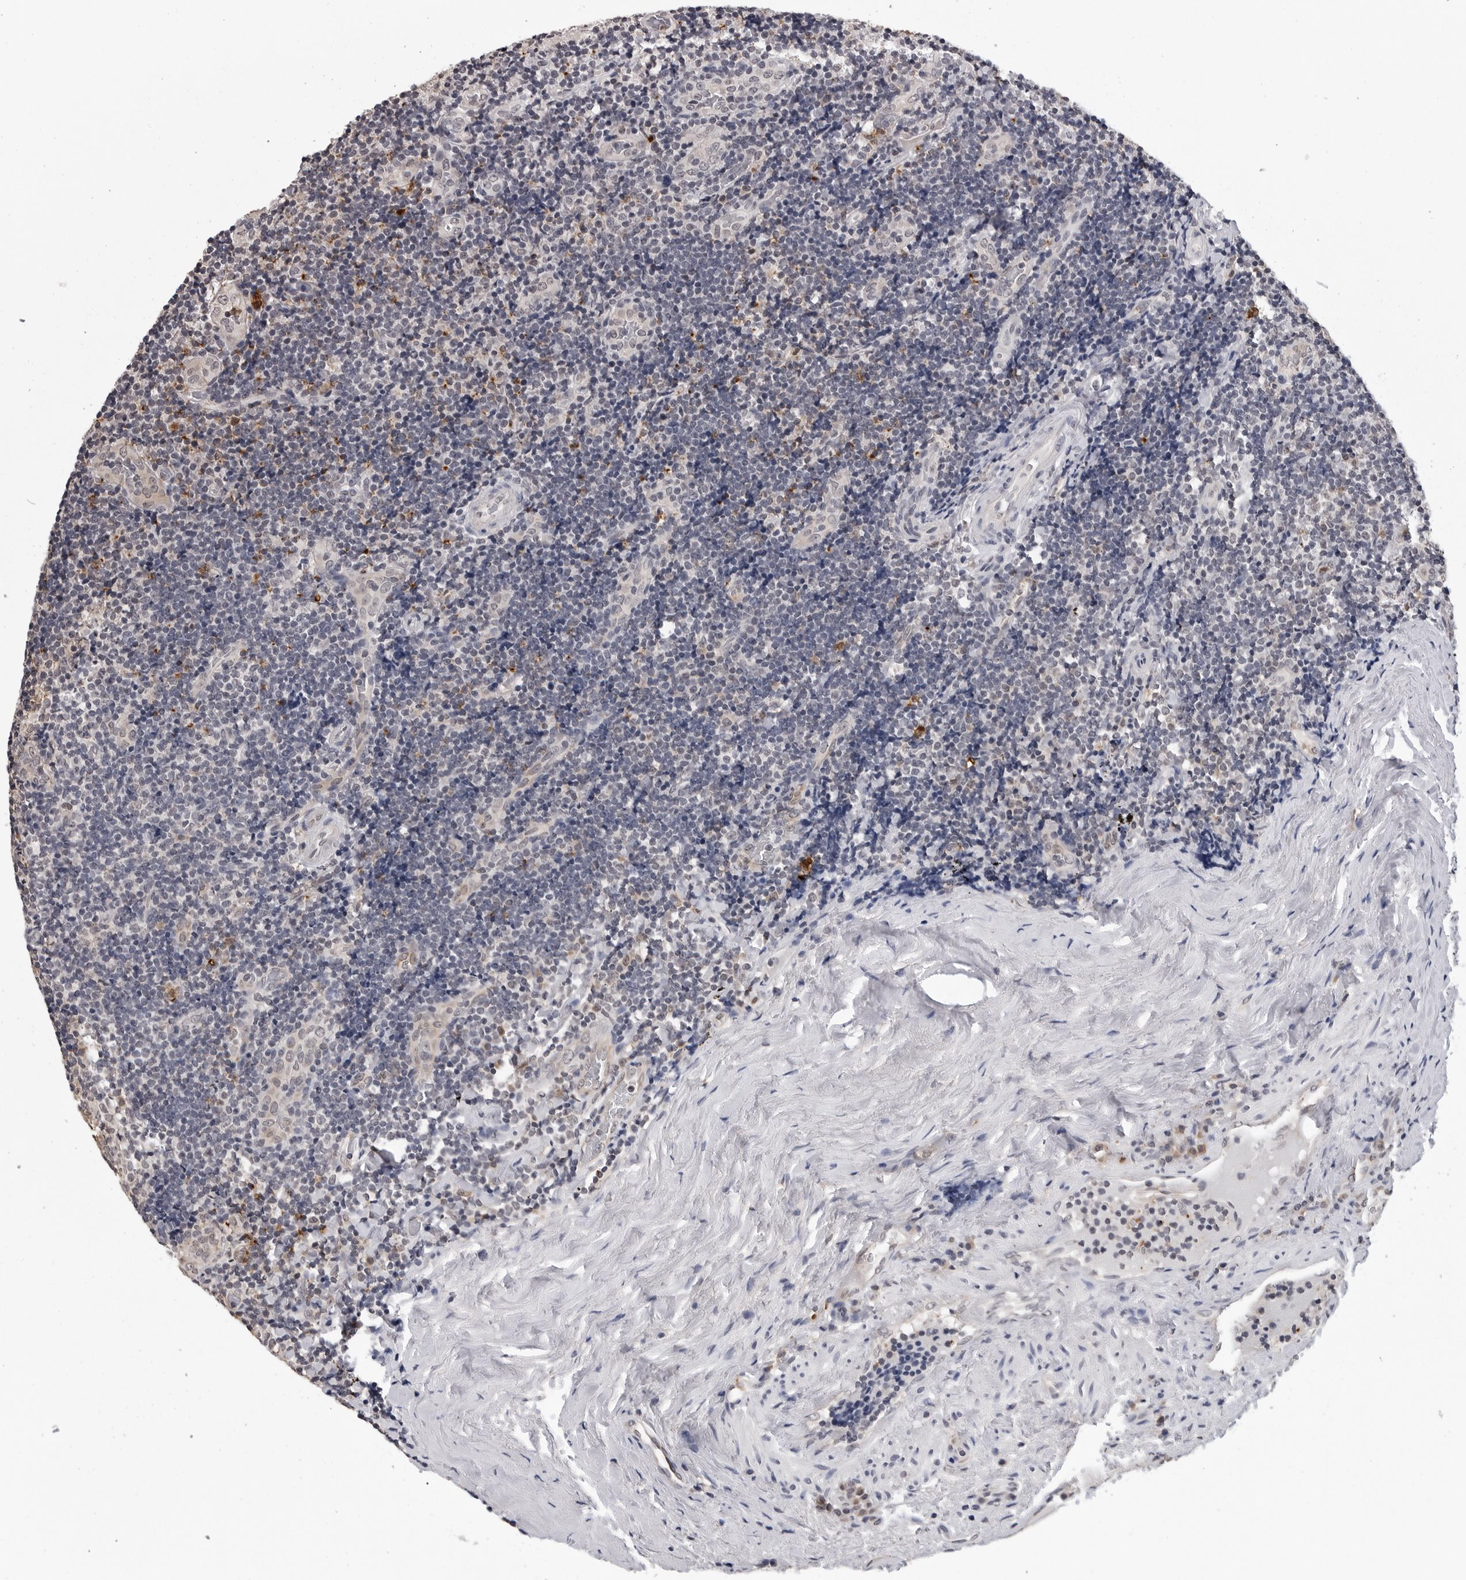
{"staining": {"intensity": "negative", "quantity": "none", "location": "none"}, "tissue": "lymphoma", "cell_type": "Tumor cells", "image_type": "cancer", "snomed": [{"axis": "morphology", "description": "Malignant lymphoma, non-Hodgkin's type, High grade"}, {"axis": "topography", "description": "Tonsil"}], "caption": "There is no significant staining in tumor cells of high-grade malignant lymphoma, non-Hodgkin's type. (Stains: DAB (3,3'-diaminobenzidine) immunohistochemistry with hematoxylin counter stain, Microscopy: brightfield microscopy at high magnification).", "gene": "TRMT13", "patient": {"sex": "female", "age": 36}}